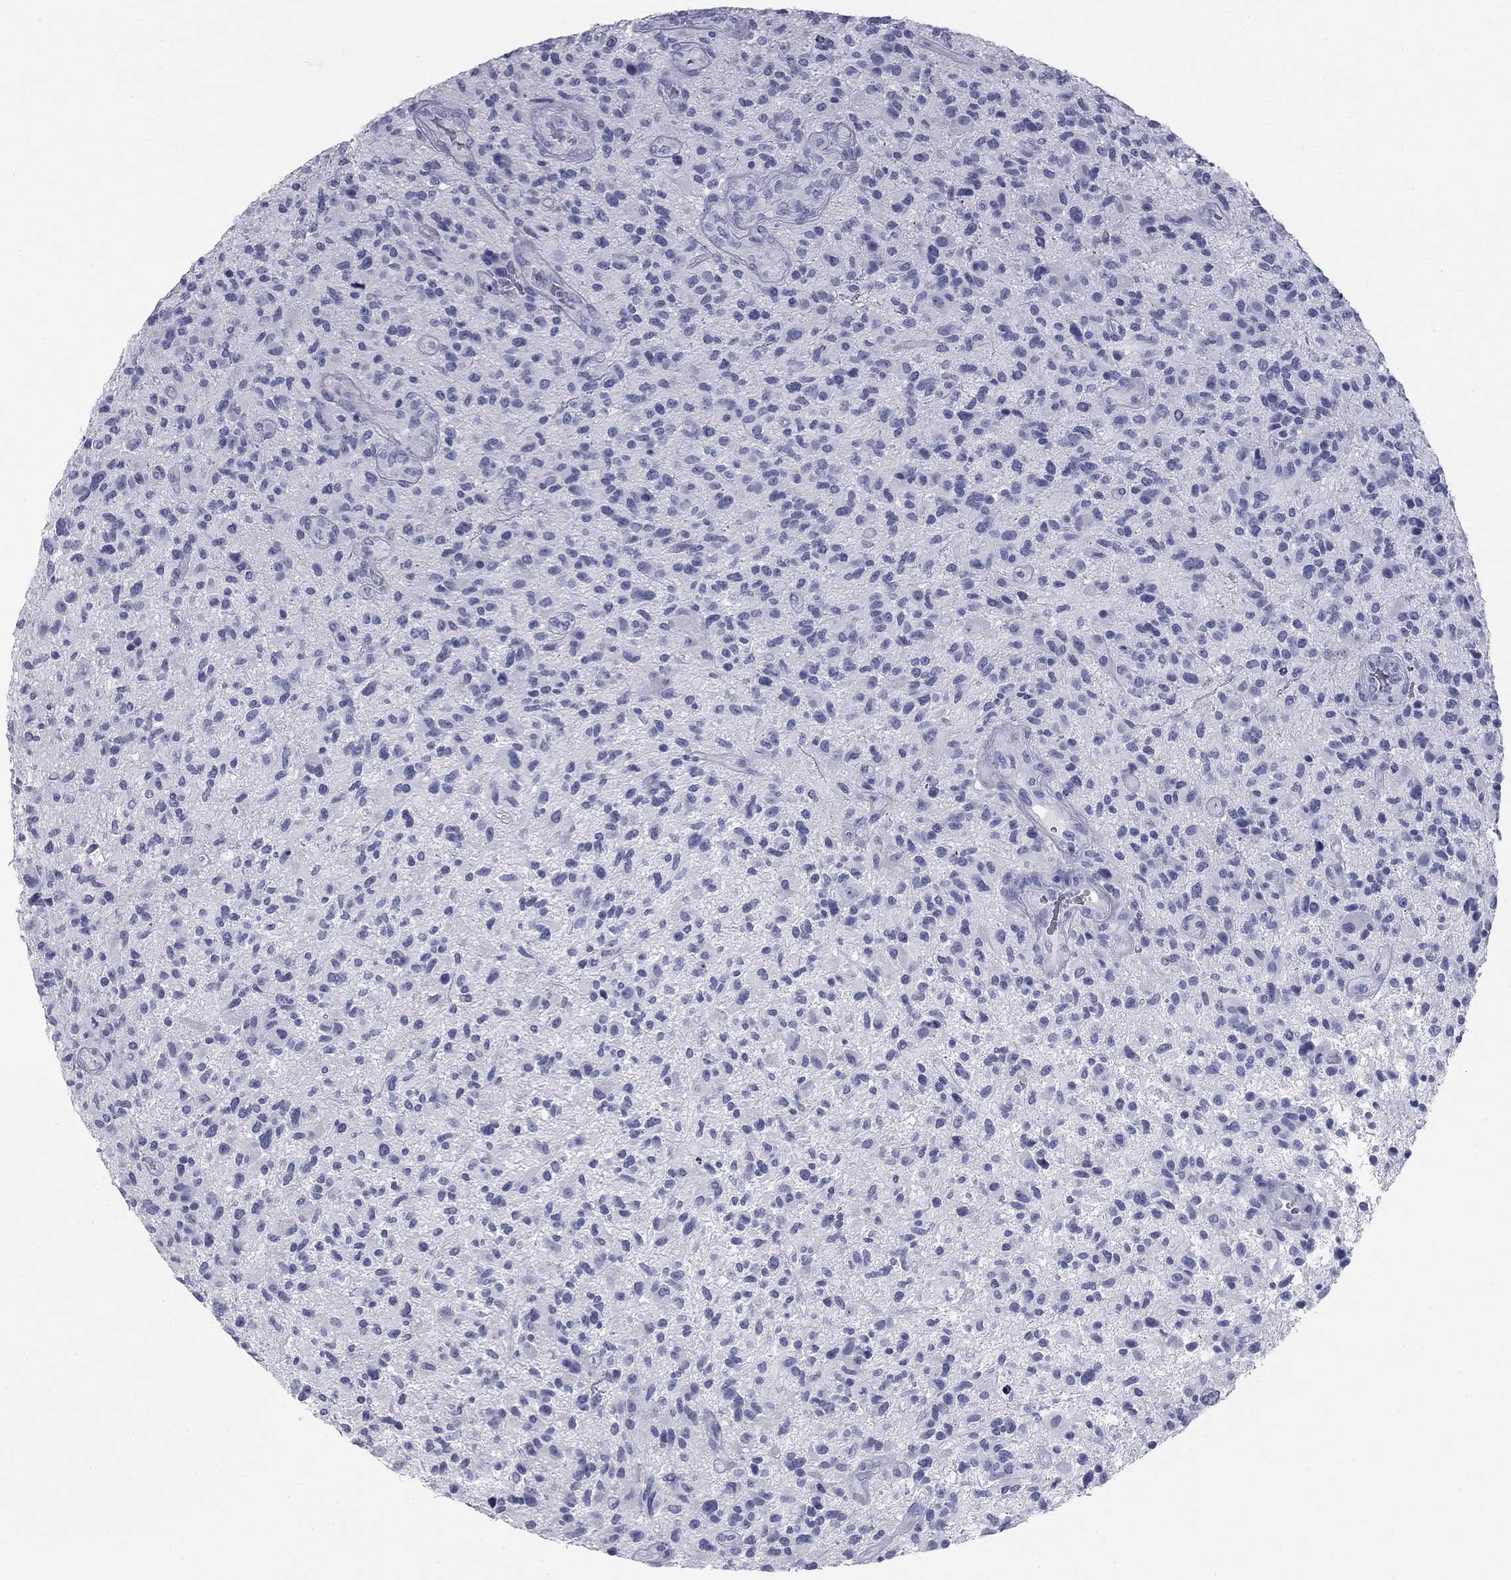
{"staining": {"intensity": "negative", "quantity": "none", "location": "none"}, "tissue": "glioma", "cell_type": "Tumor cells", "image_type": "cancer", "snomed": [{"axis": "morphology", "description": "Glioma, malignant, High grade"}, {"axis": "topography", "description": "Brain"}], "caption": "Malignant glioma (high-grade) was stained to show a protein in brown. There is no significant expression in tumor cells. (Brightfield microscopy of DAB (3,3'-diaminobenzidine) immunohistochemistry (IHC) at high magnification).", "gene": "SULT2B1", "patient": {"sex": "male", "age": 47}}